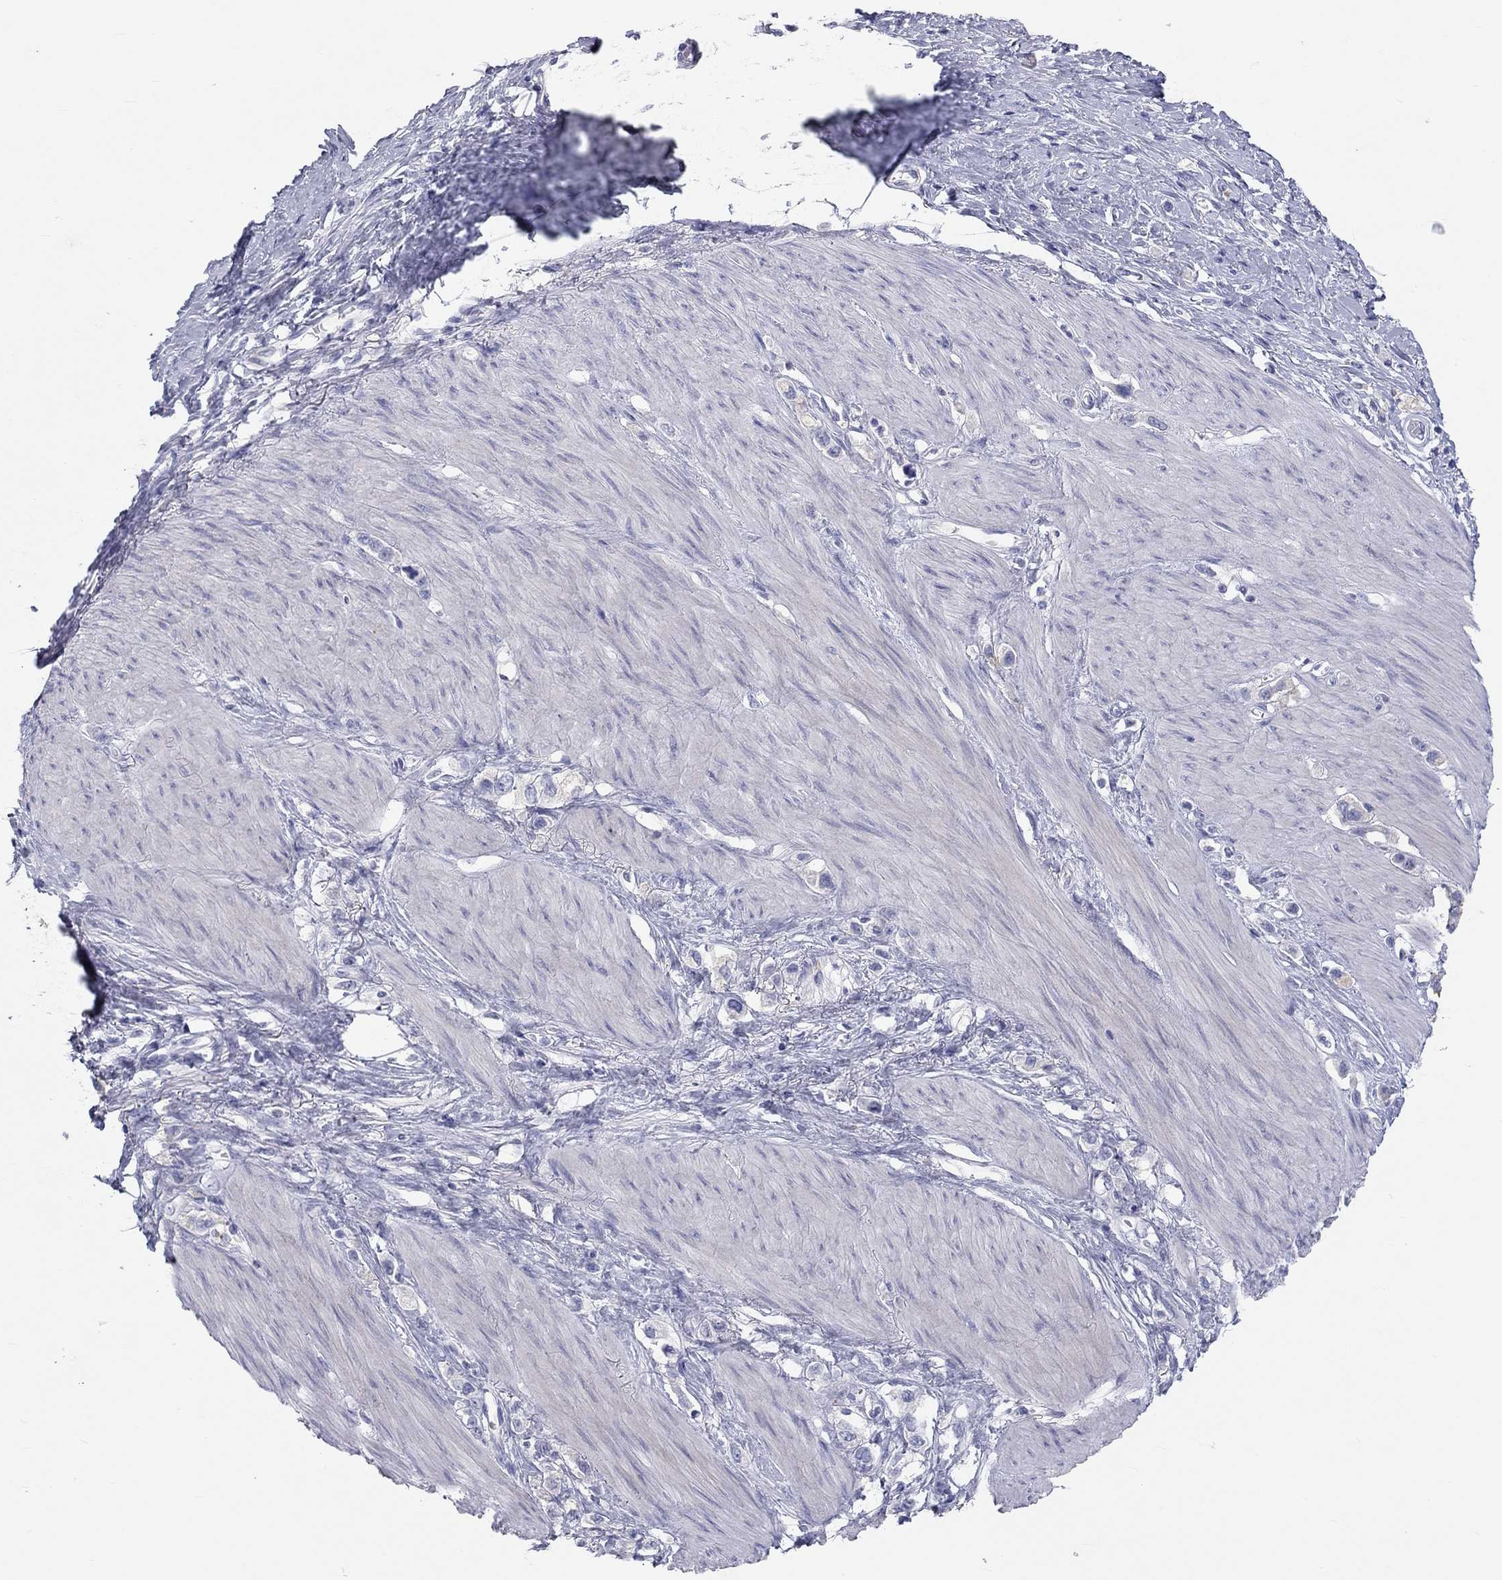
{"staining": {"intensity": "negative", "quantity": "none", "location": "none"}, "tissue": "stomach cancer", "cell_type": "Tumor cells", "image_type": "cancer", "snomed": [{"axis": "morphology", "description": "Normal tissue, NOS"}, {"axis": "morphology", "description": "Adenocarcinoma, NOS"}, {"axis": "morphology", "description": "Adenocarcinoma, High grade"}, {"axis": "topography", "description": "Stomach, upper"}, {"axis": "topography", "description": "Stomach"}], "caption": "IHC histopathology image of neoplastic tissue: stomach cancer stained with DAB (3,3'-diaminobenzidine) exhibits no significant protein staining in tumor cells.", "gene": "PCDHGC5", "patient": {"sex": "female", "age": 65}}